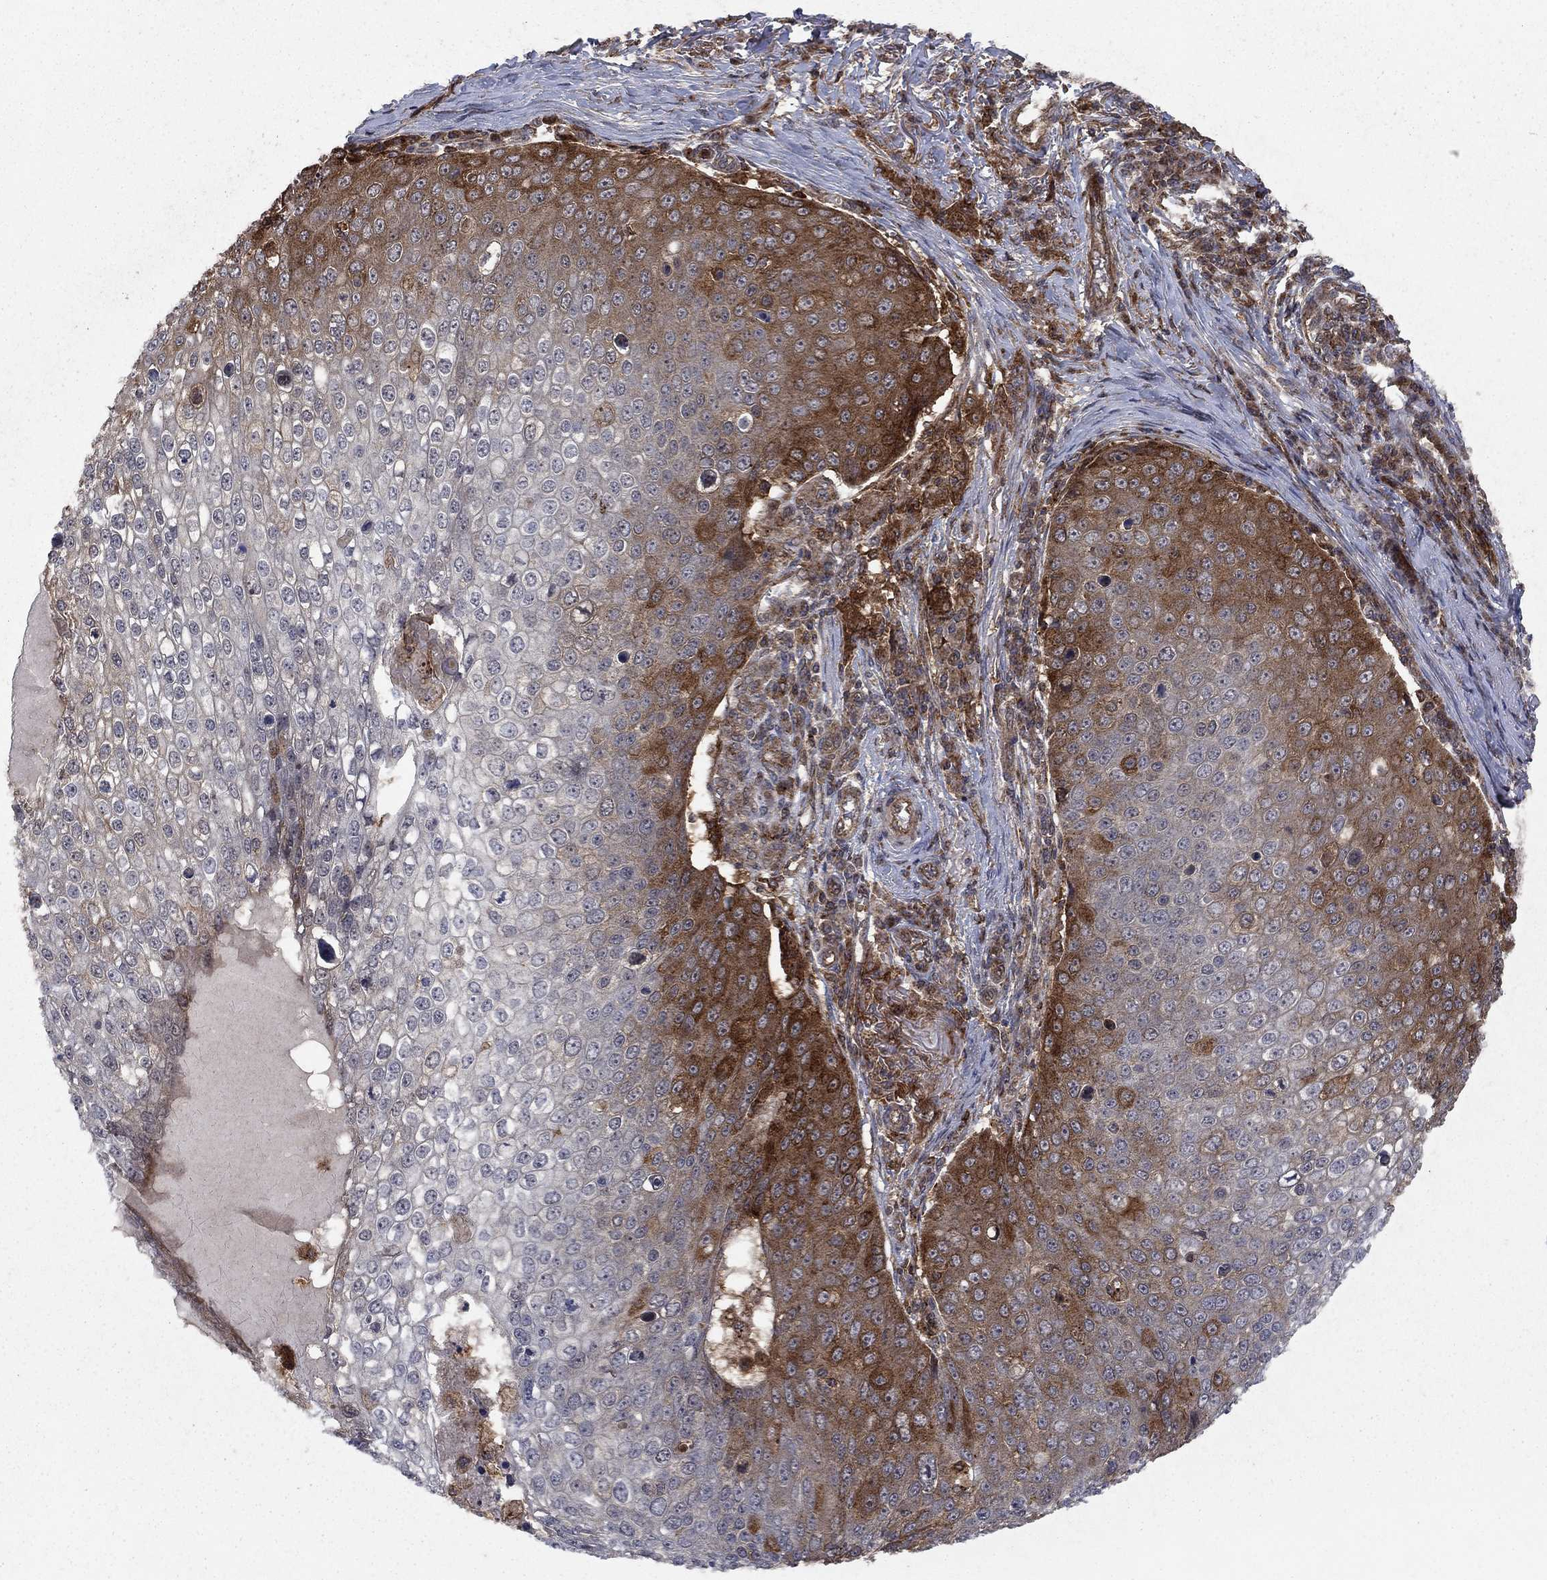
{"staining": {"intensity": "strong", "quantity": "<25%", "location": "cytoplasmic/membranous"}, "tissue": "skin cancer", "cell_type": "Tumor cells", "image_type": "cancer", "snomed": [{"axis": "morphology", "description": "Squamous cell carcinoma, NOS"}, {"axis": "topography", "description": "Skin"}], "caption": "A brown stain labels strong cytoplasmic/membranous staining of a protein in human skin cancer tumor cells.", "gene": "IFI35", "patient": {"sex": "male", "age": 71}}